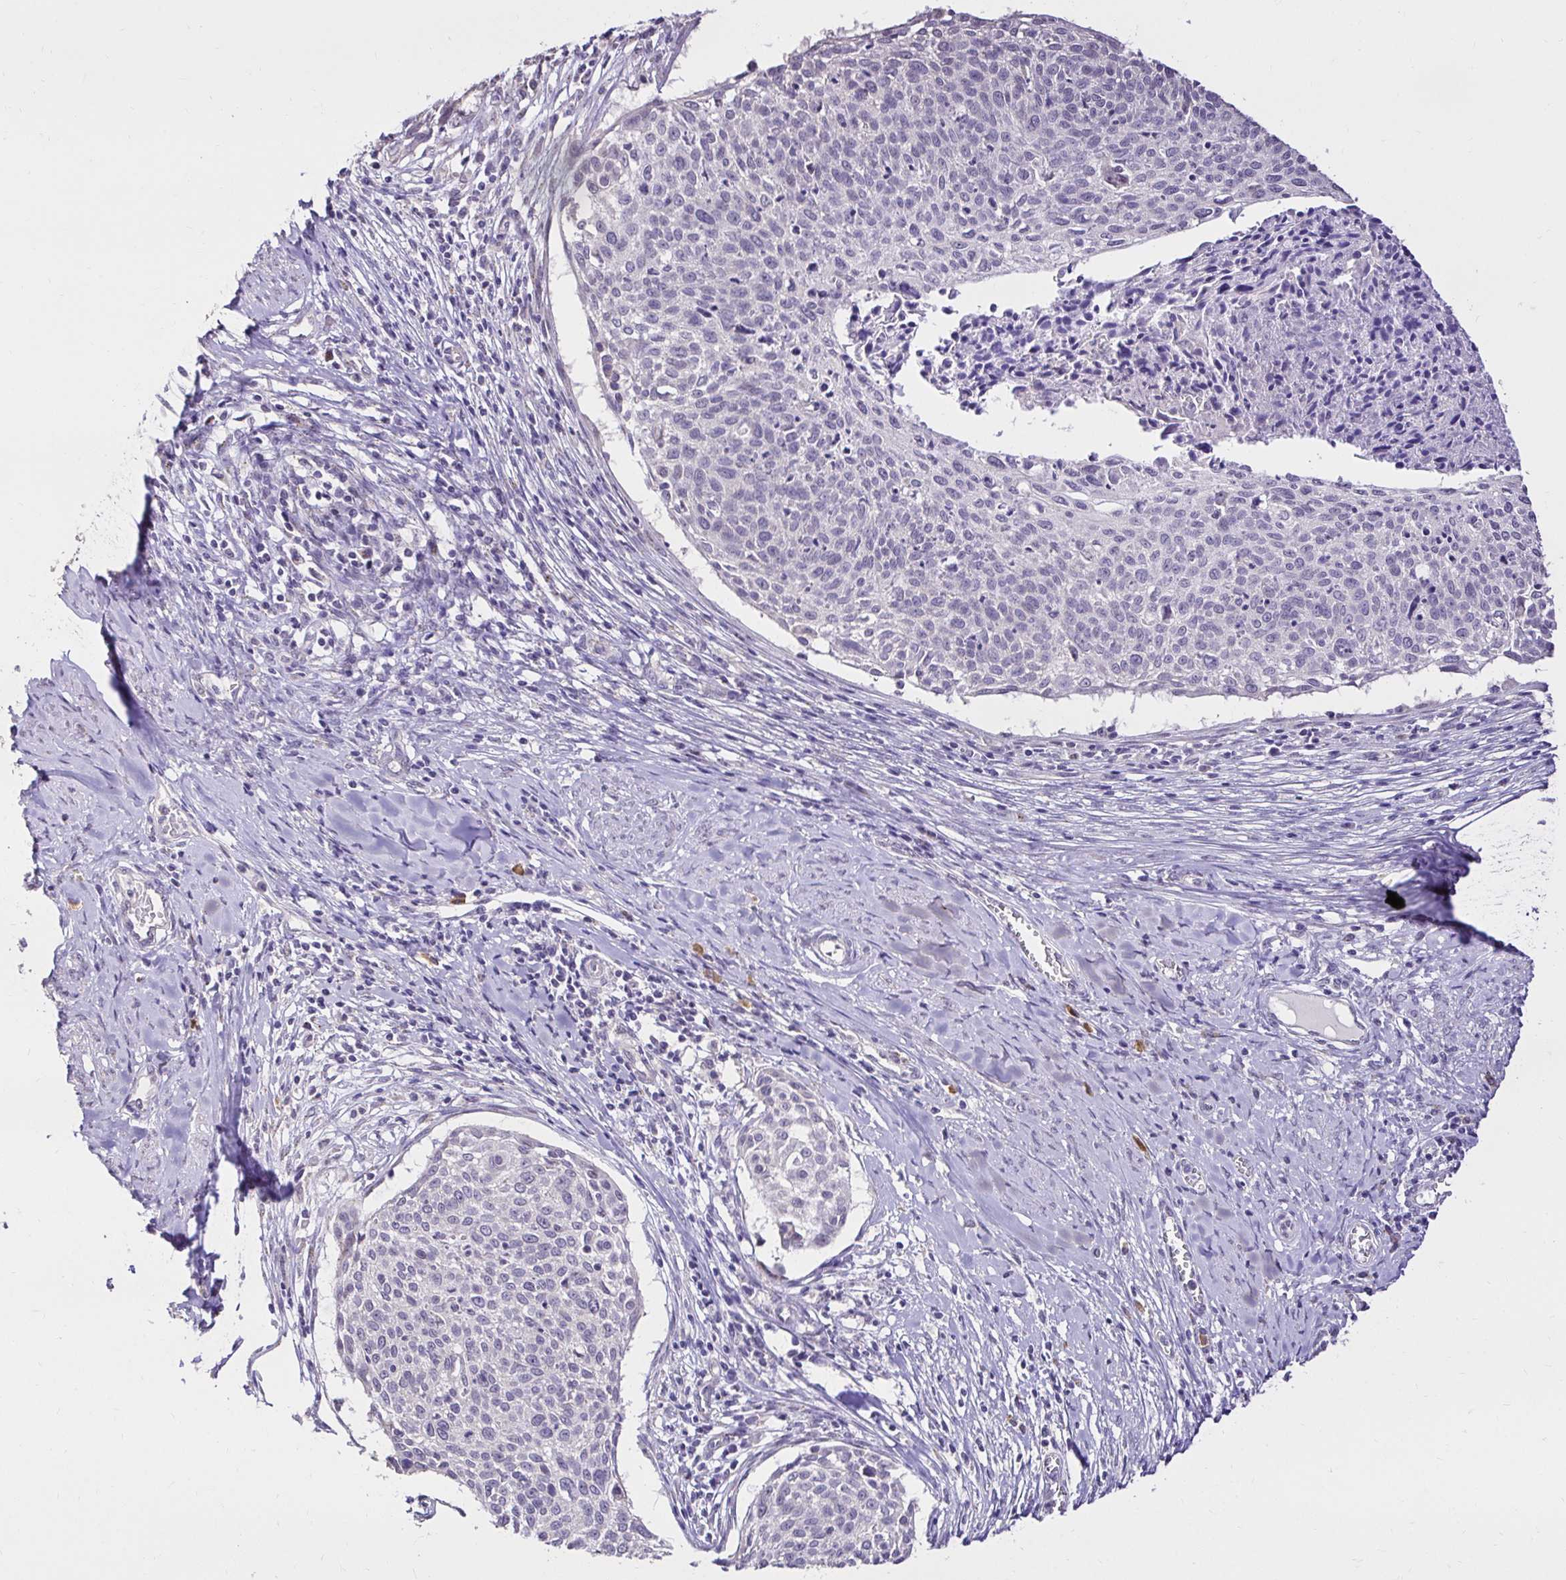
{"staining": {"intensity": "negative", "quantity": "none", "location": "none"}, "tissue": "cervical cancer", "cell_type": "Tumor cells", "image_type": "cancer", "snomed": [{"axis": "morphology", "description": "Squamous cell carcinoma, NOS"}, {"axis": "topography", "description": "Cervix"}], "caption": "The histopathology image shows no significant expression in tumor cells of squamous cell carcinoma (cervical).", "gene": "KIAA1210", "patient": {"sex": "female", "age": 49}}